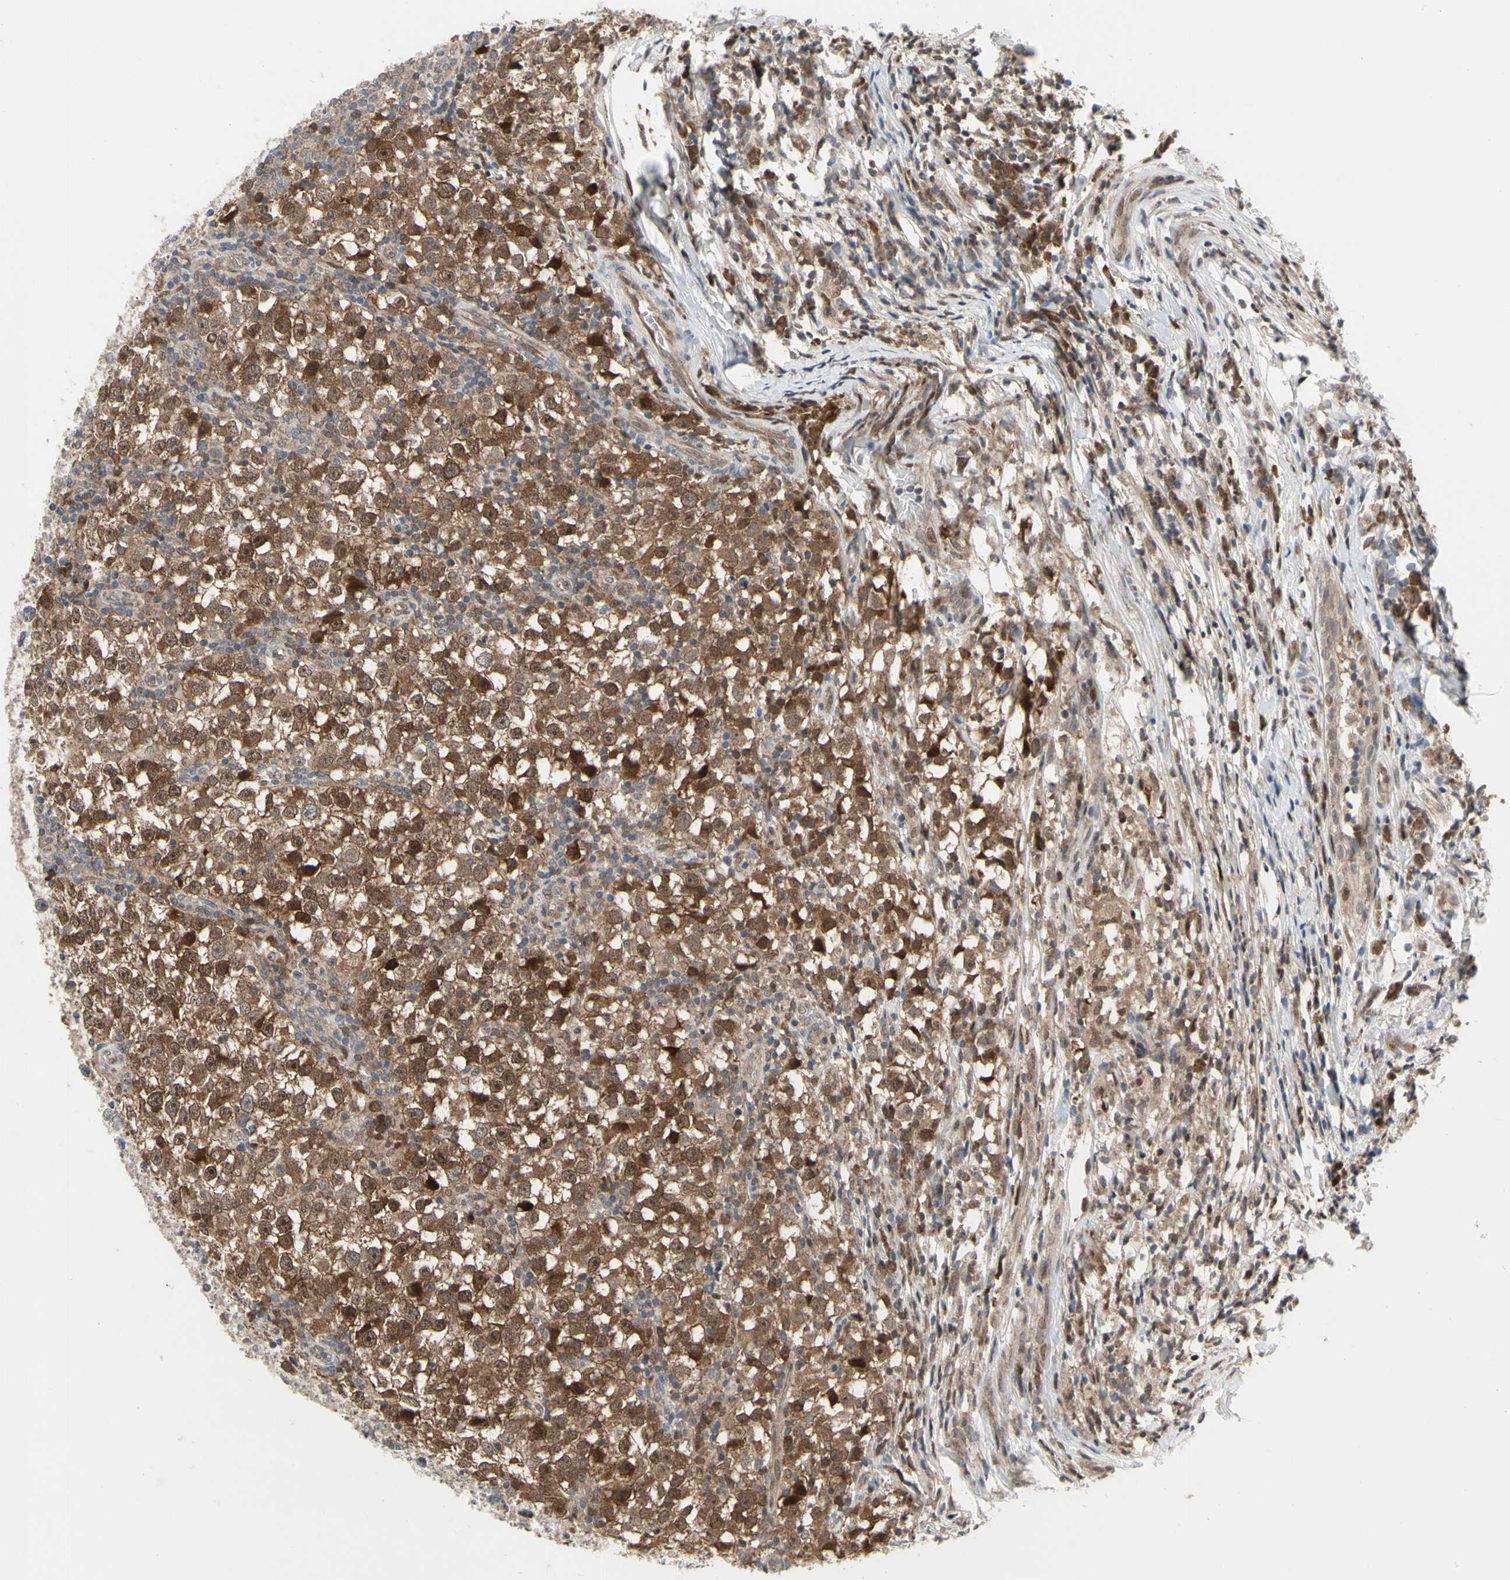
{"staining": {"intensity": "strong", "quantity": ">75%", "location": "cytoplasmic/membranous,nuclear"}, "tissue": "testis cancer", "cell_type": "Tumor cells", "image_type": "cancer", "snomed": [{"axis": "morphology", "description": "Seminoma, NOS"}, {"axis": "topography", "description": "Testis"}], "caption": "This micrograph displays immunohistochemistry (IHC) staining of human seminoma (testis), with high strong cytoplasmic/membranous and nuclear expression in about >75% of tumor cells.", "gene": "CDK5", "patient": {"sex": "male", "age": 65}}